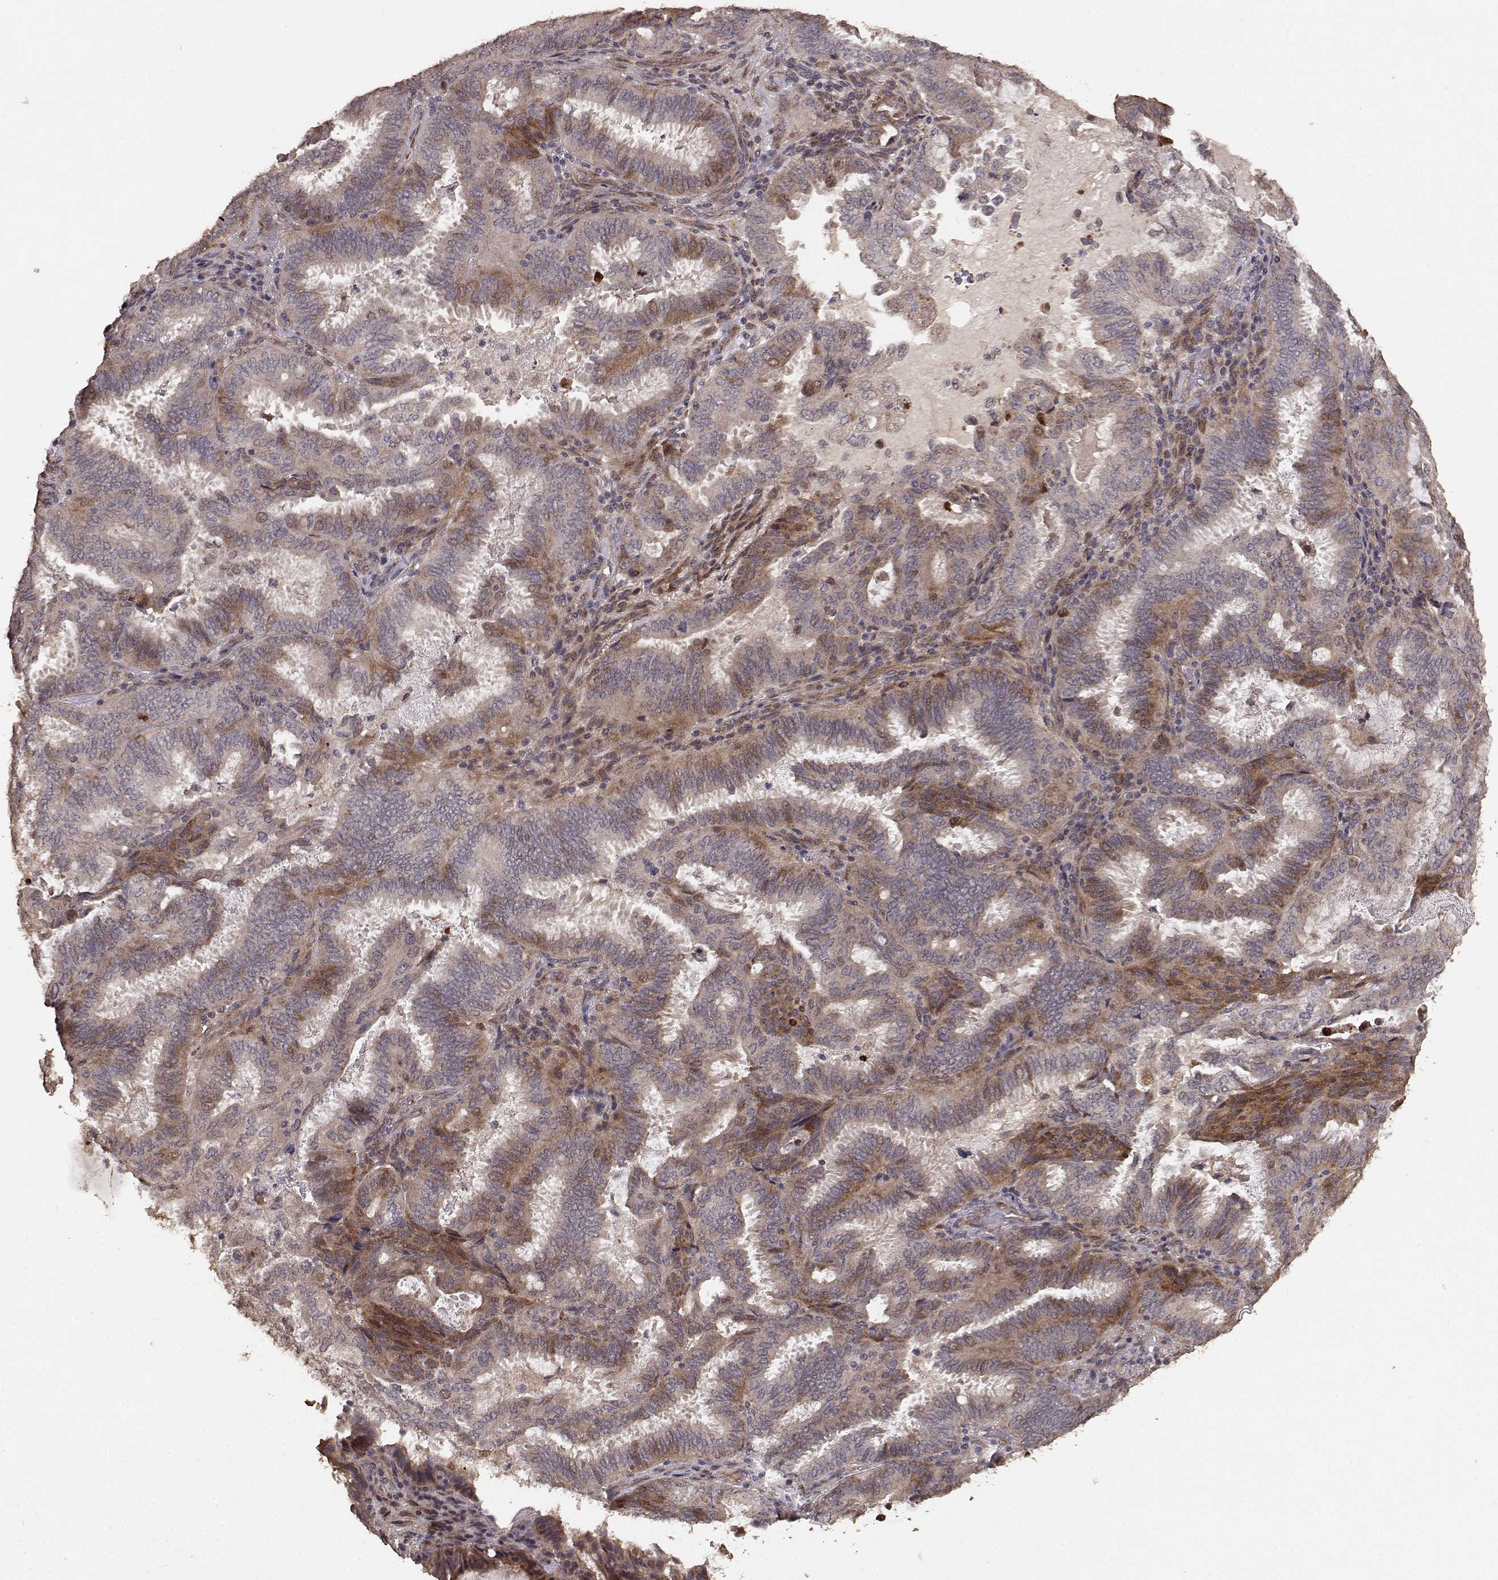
{"staining": {"intensity": "moderate", "quantity": ">75%", "location": "cytoplasmic/membranous"}, "tissue": "ovarian cancer", "cell_type": "Tumor cells", "image_type": "cancer", "snomed": [{"axis": "morphology", "description": "Carcinoma, endometroid"}, {"axis": "topography", "description": "Ovary"}], "caption": "IHC histopathology image of neoplastic tissue: human ovarian endometroid carcinoma stained using IHC exhibits medium levels of moderate protein expression localized specifically in the cytoplasmic/membranous of tumor cells, appearing as a cytoplasmic/membranous brown color.", "gene": "USP15", "patient": {"sex": "female", "age": 41}}